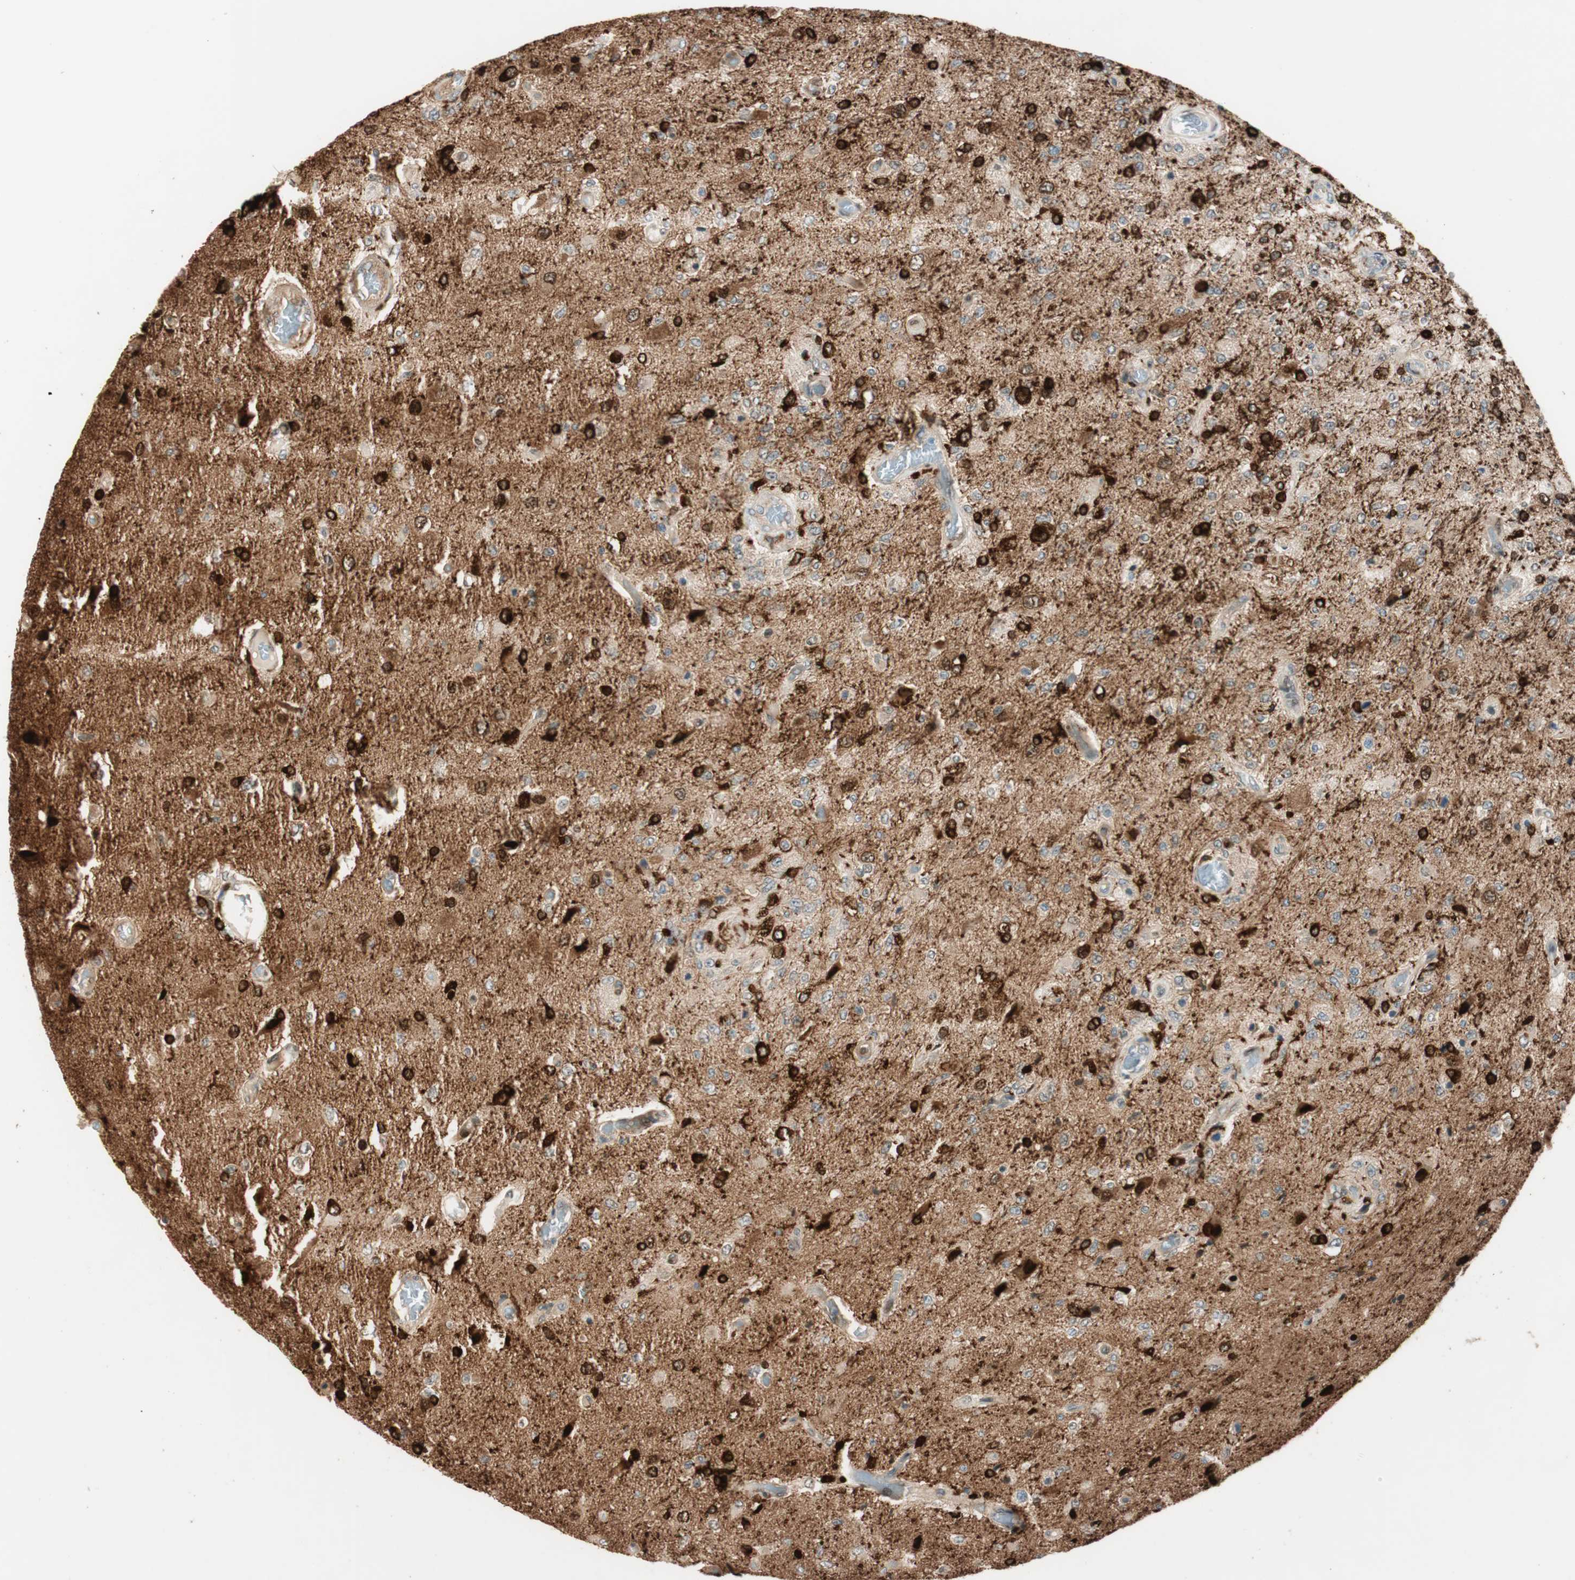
{"staining": {"intensity": "weak", "quantity": "25%-75%", "location": "cytoplasmic/membranous,nuclear"}, "tissue": "glioma", "cell_type": "Tumor cells", "image_type": "cancer", "snomed": [{"axis": "morphology", "description": "Normal tissue, NOS"}, {"axis": "morphology", "description": "Glioma, malignant, High grade"}, {"axis": "topography", "description": "Cerebral cortex"}], "caption": "Malignant glioma (high-grade) stained for a protein reveals weak cytoplasmic/membranous and nuclear positivity in tumor cells.", "gene": "BIN1", "patient": {"sex": "male", "age": 77}}